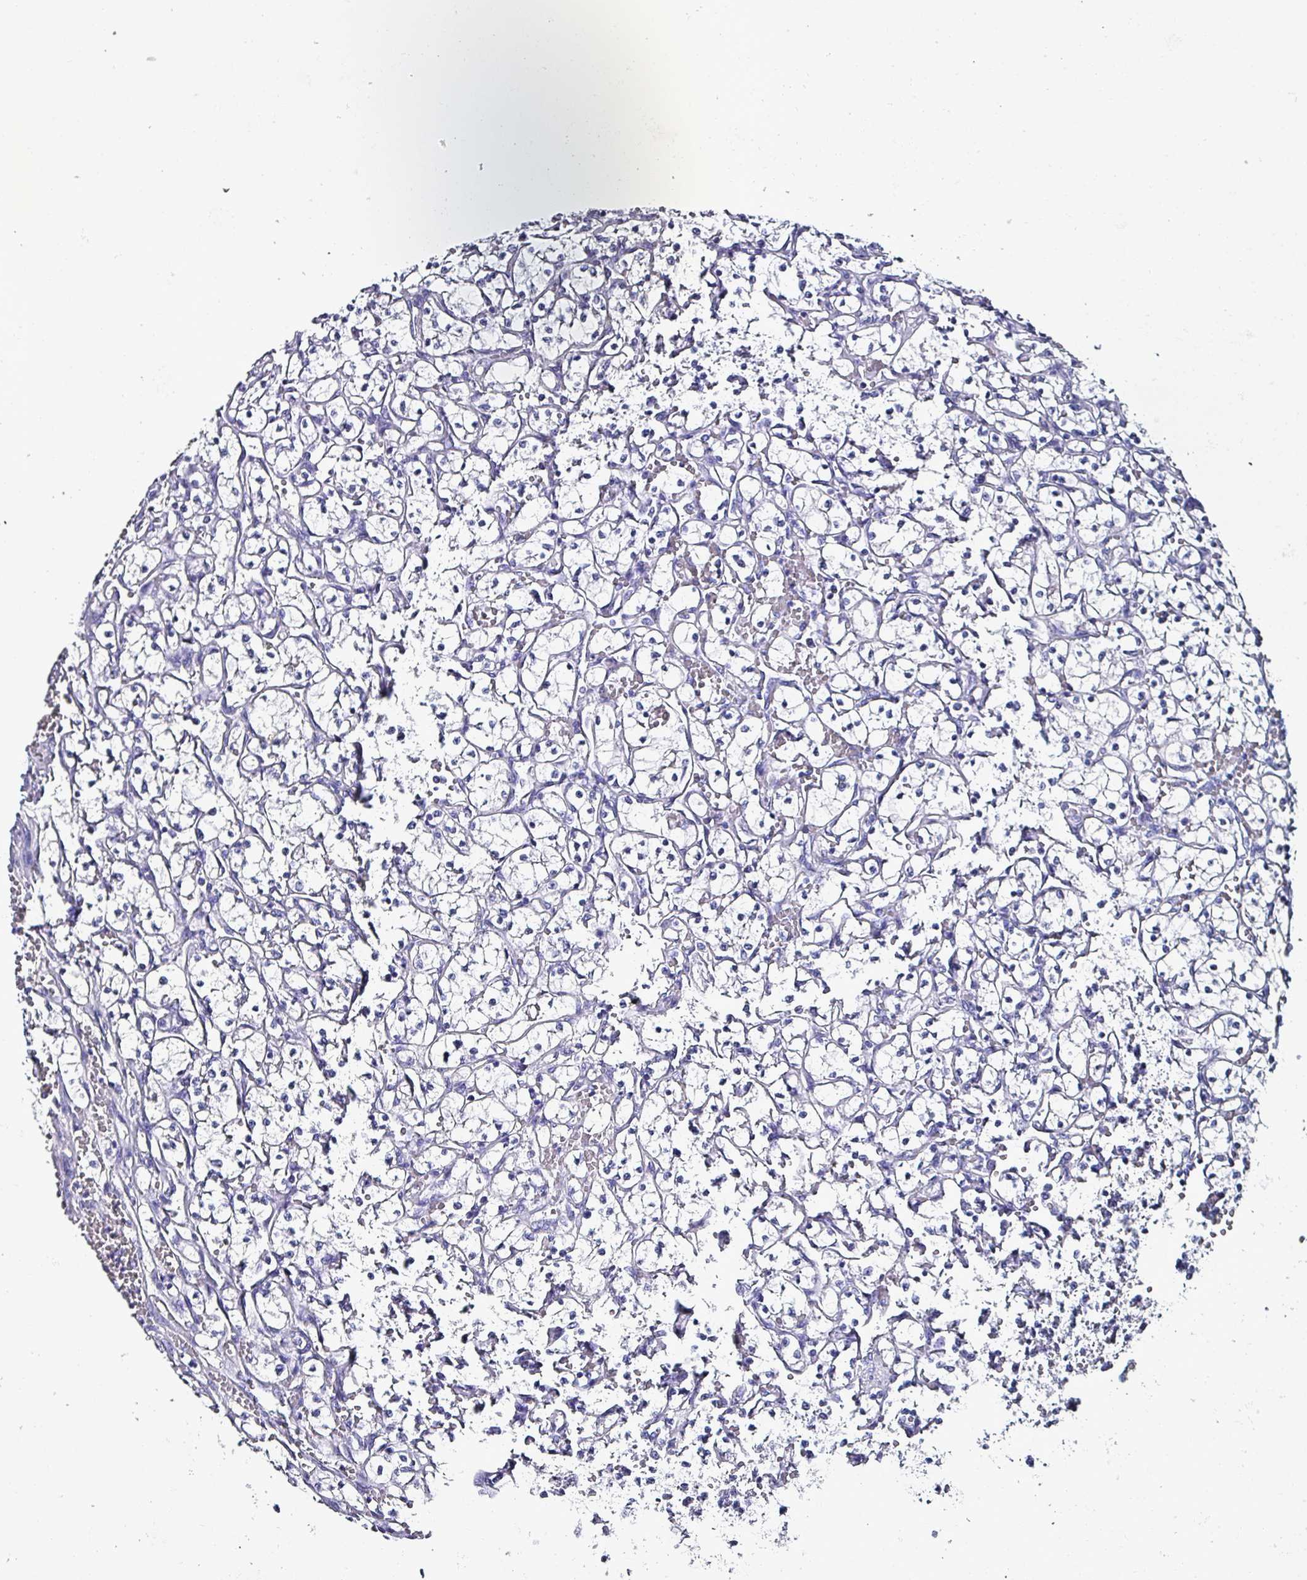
{"staining": {"intensity": "negative", "quantity": "none", "location": "none"}, "tissue": "renal cancer", "cell_type": "Tumor cells", "image_type": "cancer", "snomed": [{"axis": "morphology", "description": "Adenocarcinoma, NOS"}, {"axis": "topography", "description": "Kidney"}], "caption": "This is a photomicrograph of IHC staining of renal cancer, which shows no positivity in tumor cells. The staining was performed using DAB to visualize the protein expression in brown, while the nuclei were stained in blue with hematoxylin (Magnification: 20x).", "gene": "KRT6C", "patient": {"sex": "female", "age": 69}}